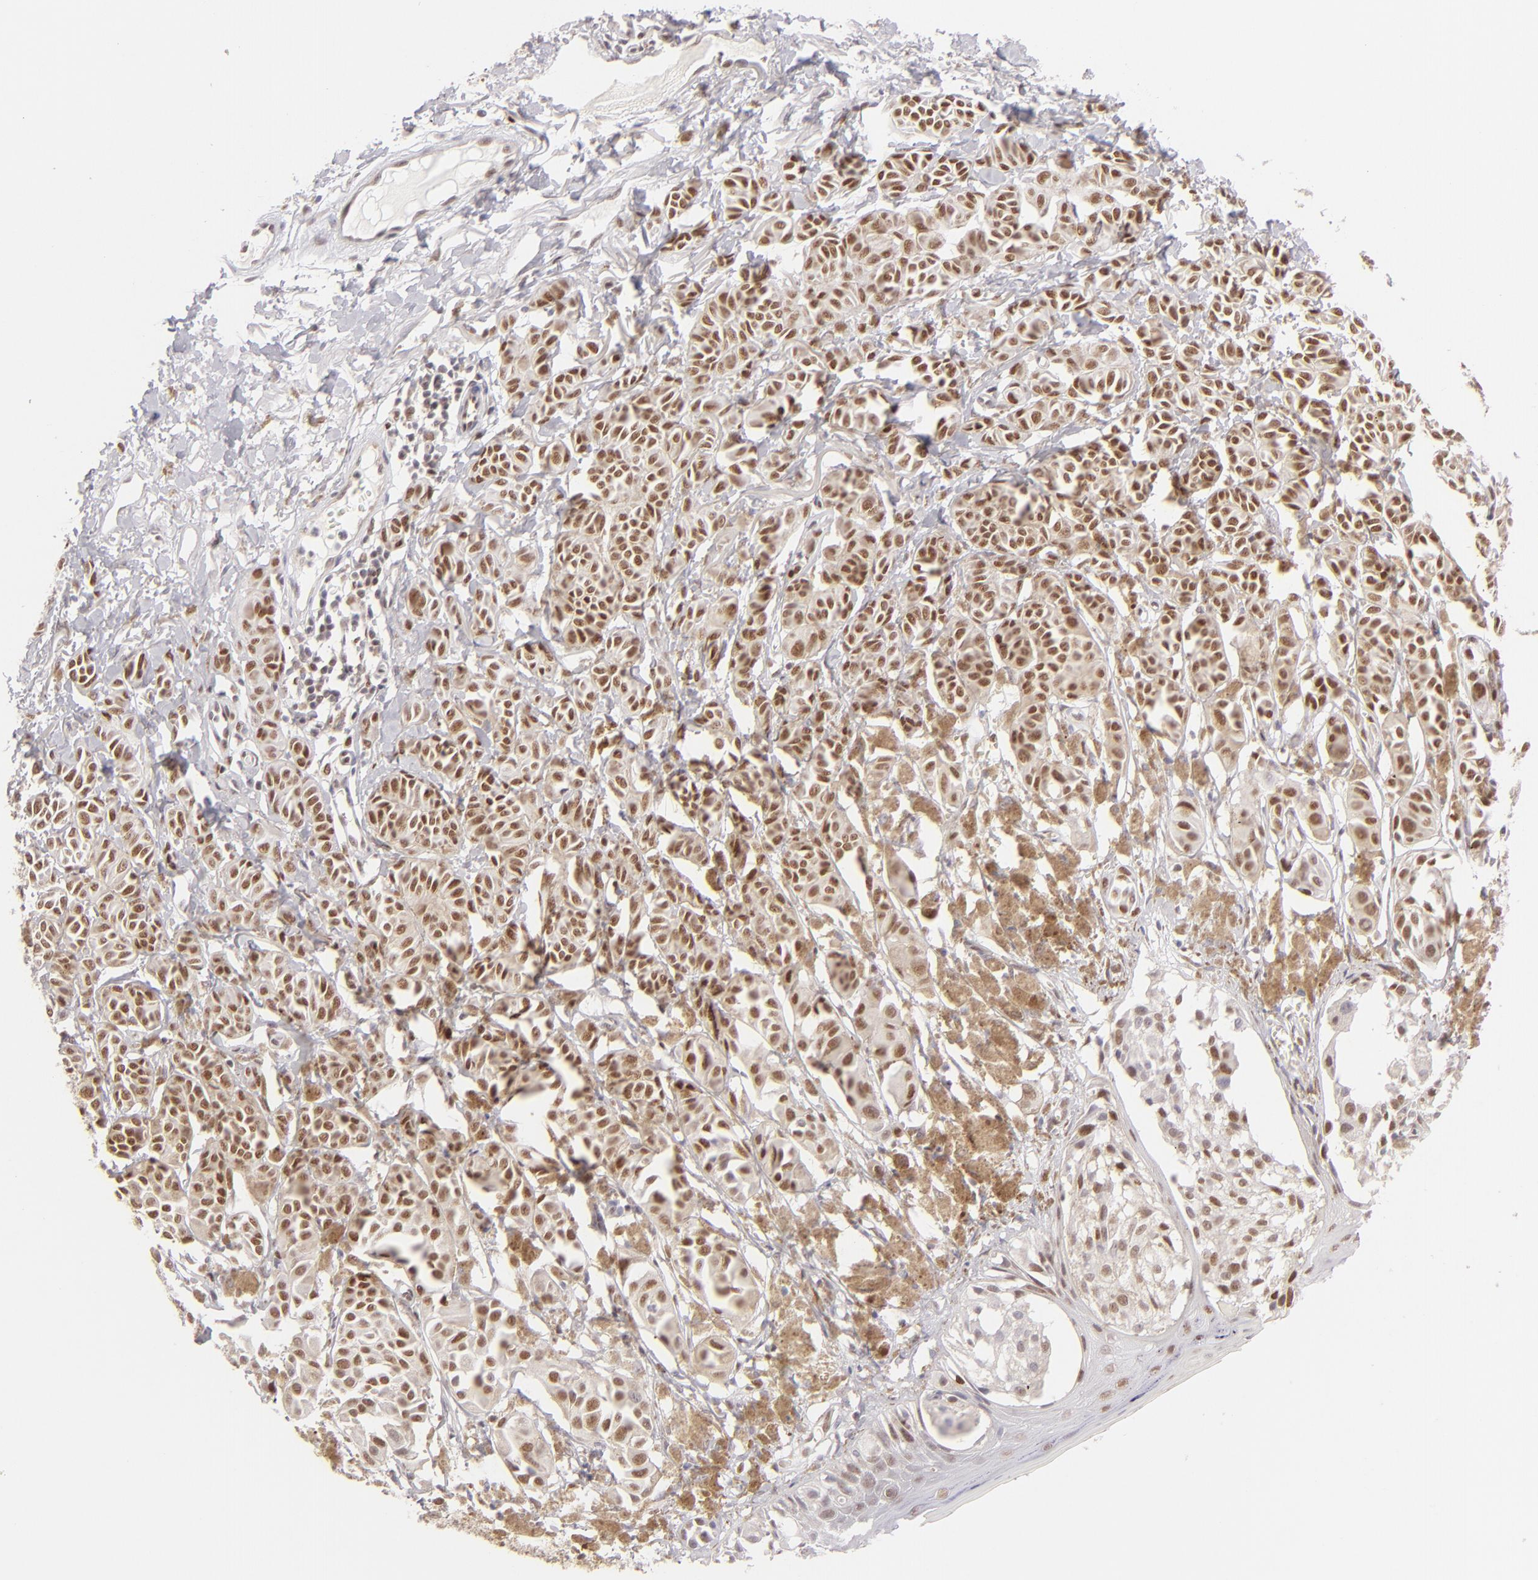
{"staining": {"intensity": "moderate", "quantity": ">75%", "location": "cytoplasmic/membranous,nuclear"}, "tissue": "melanoma", "cell_type": "Tumor cells", "image_type": "cancer", "snomed": [{"axis": "morphology", "description": "Malignant melanoma, NOS"}, {"axis": "topography", "description": "Skin"}], "caption": "An immunohistochemistry micrograph of tumor tissue is shown. Protein staining in brown shows moderate cytoplasmic/membranous and nuclear positivity in melanoma within tumor cells. (brown staining indicates protein expression, while blue staining denotes nuclei).", "gene": "POU2F1", "patient": {"sex": "male", "age": 76}}